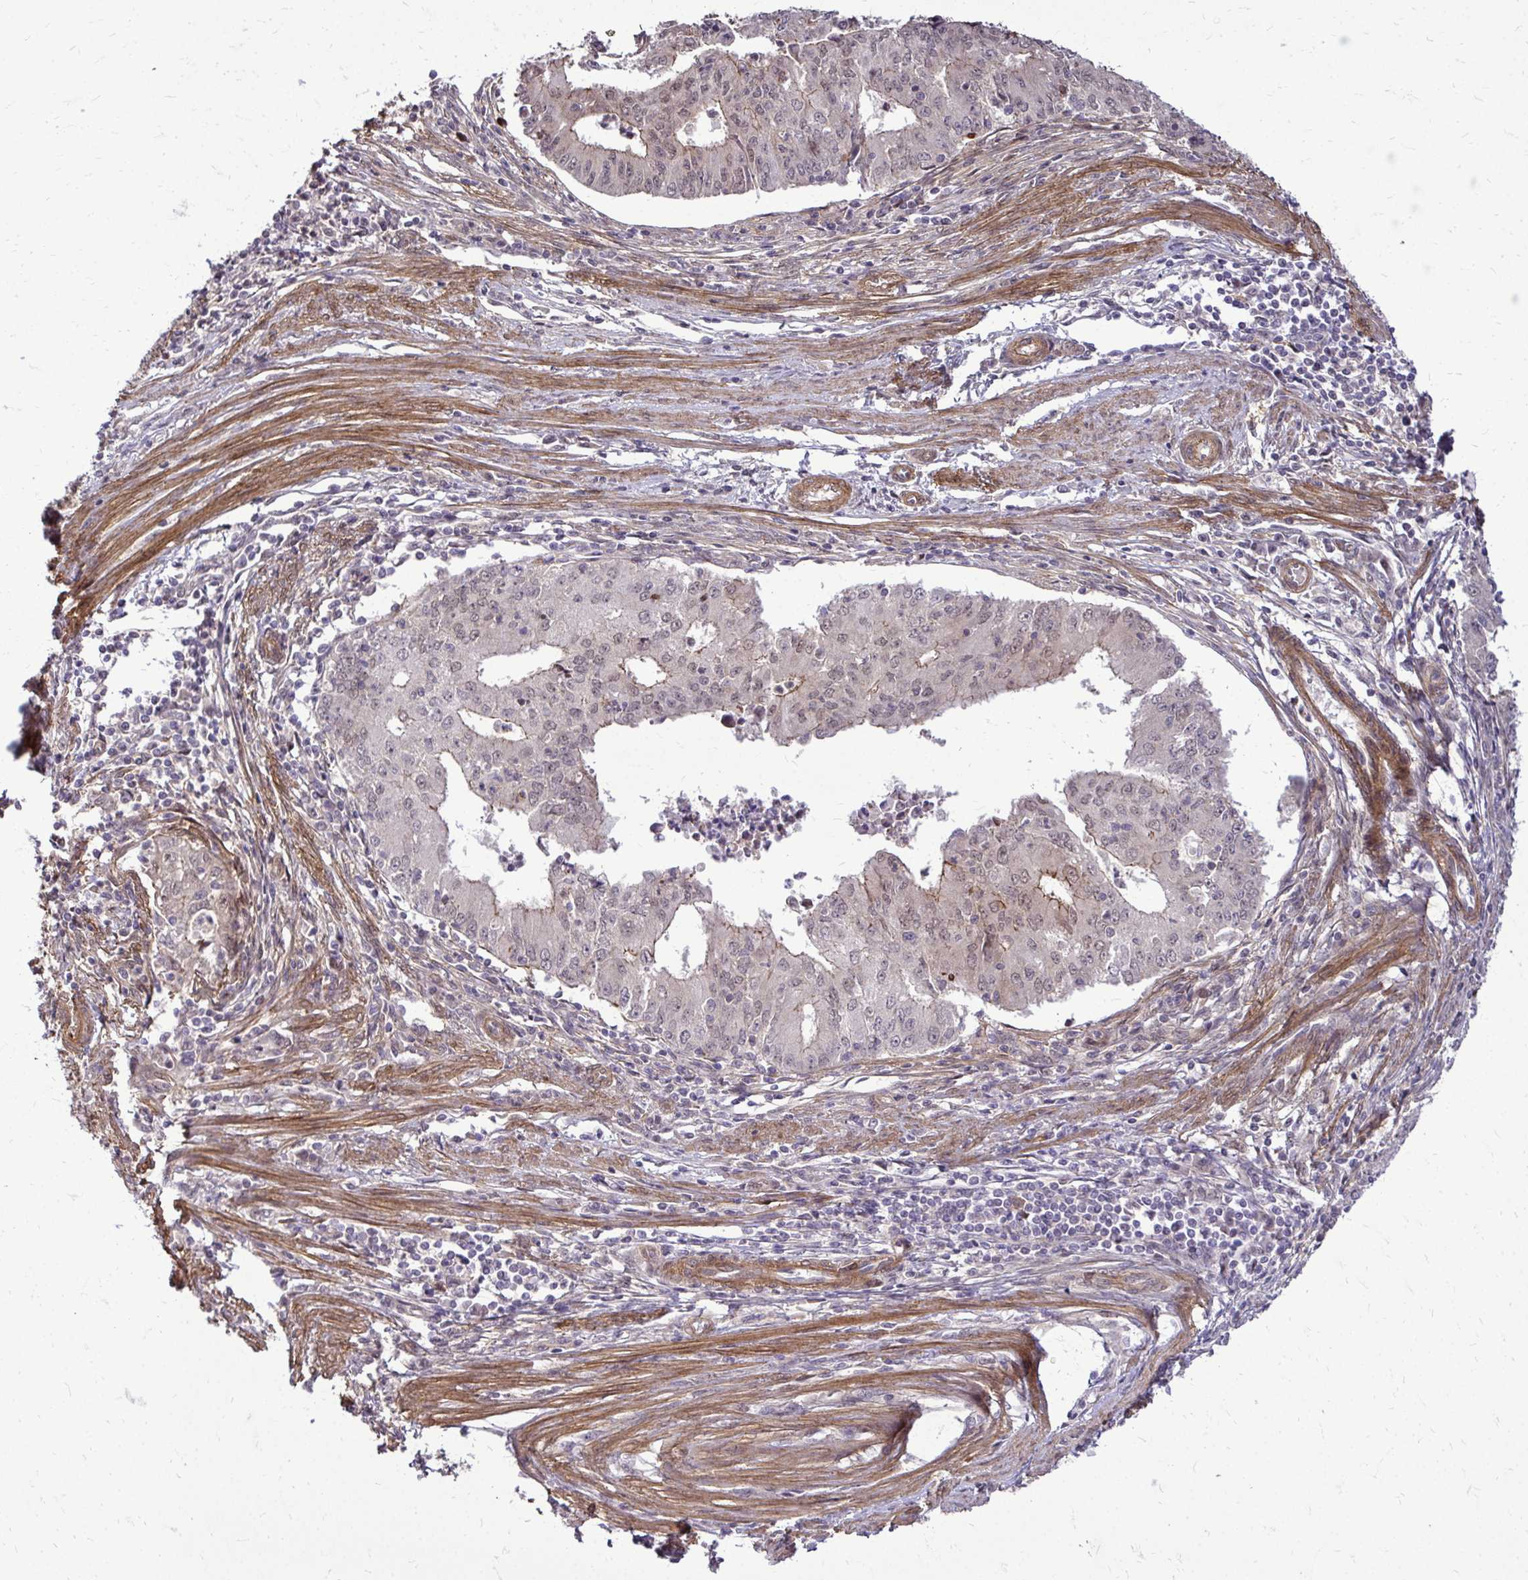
{"staining": {"intensity": "negative", "quantity": "none", "location": "none"}, "tissue": "endometrial cancer", "cell_type": "Tumor cells", "image_type": "cancer", "snomed": [{"axis": "morphology", "description": "Adenocarcinoma, NOS"}, {"axis": "topography", "description": "Endometrium"}], "caption": "IHC micrograph of neoplastic tissue: adenocarcinoma (endometrial) stained with DAB (3,3'-diaminobenzidine) reveals no significant protein positivity in tumor cells. (DAB immunohistochemistry with hematoxylin counter stain).", "gene": "TRIP6", "patient": {"sex": "female", "age": 50}}